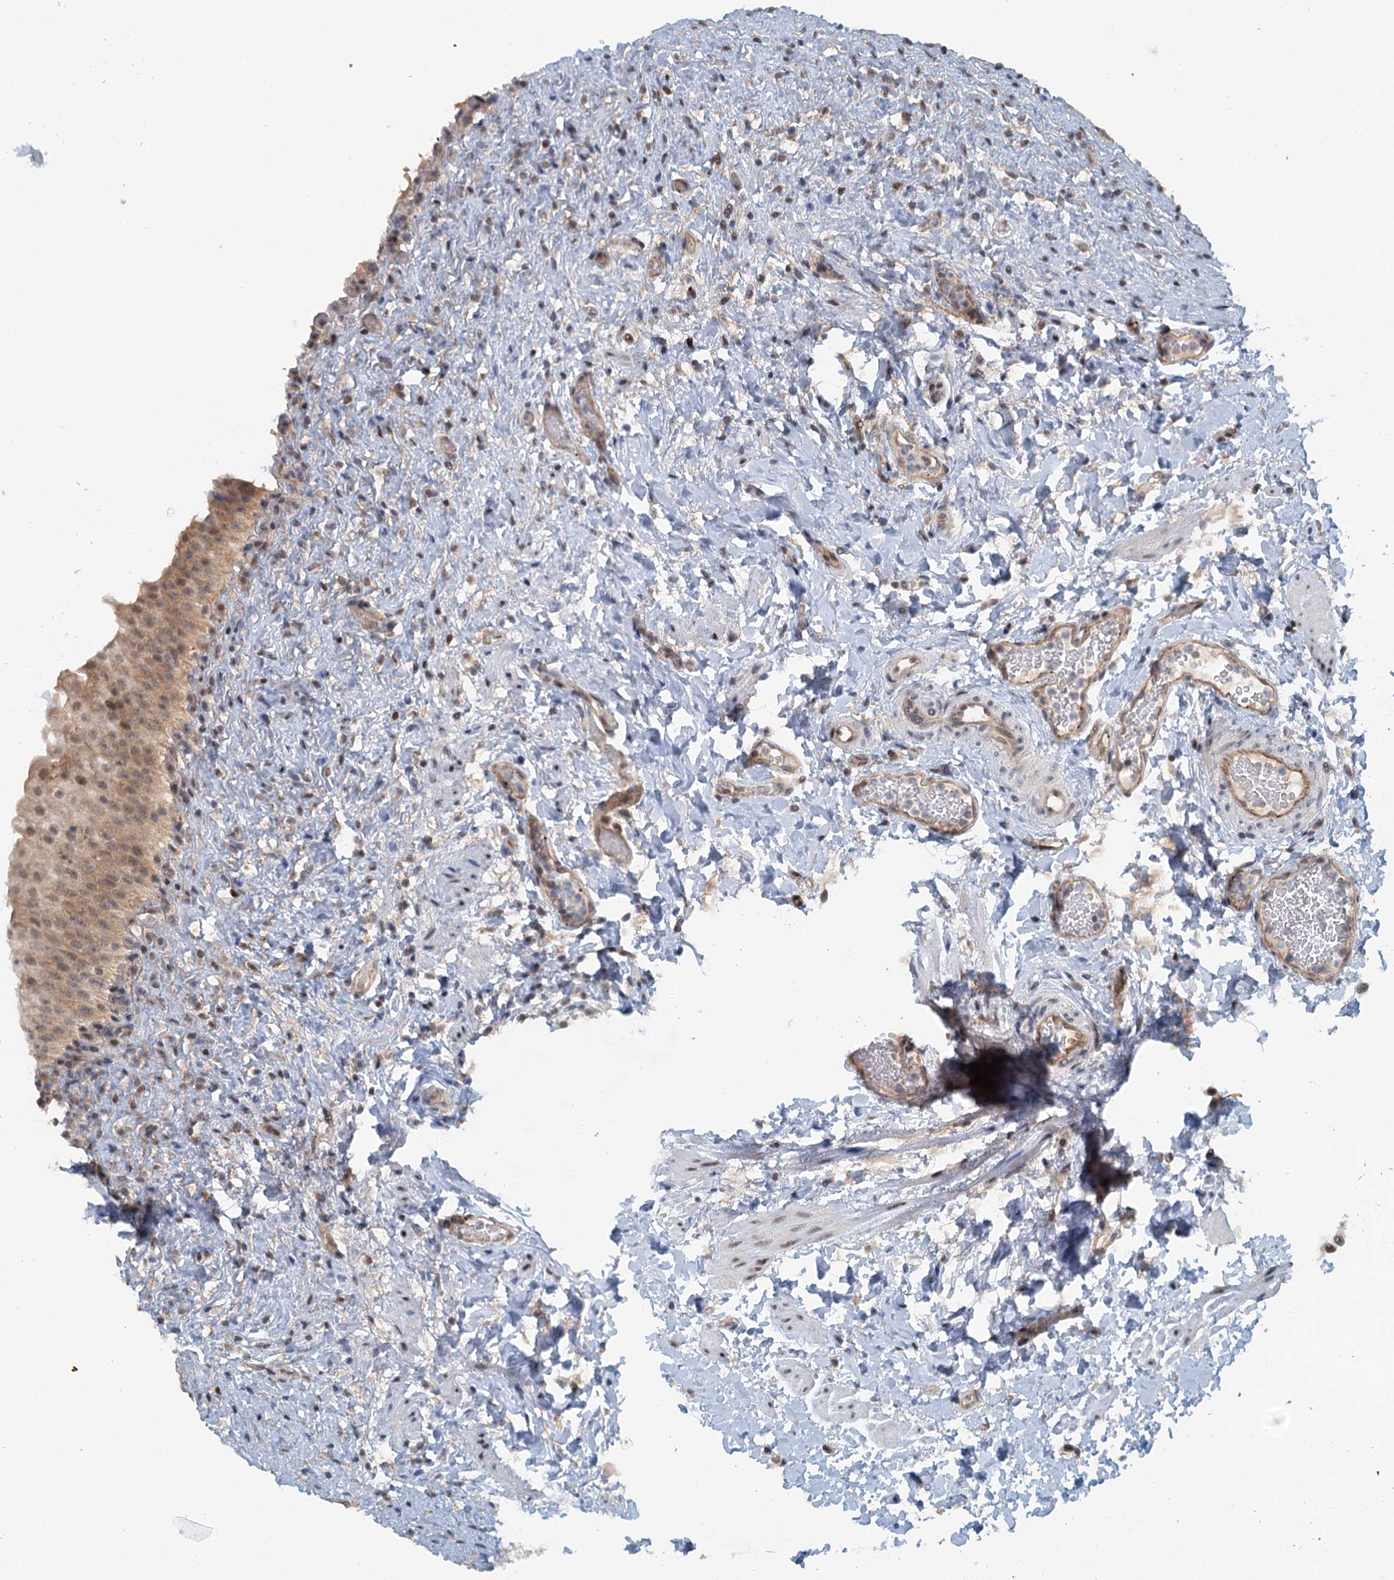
{"staining": {"intensity": "weak", "quantity": ">75%", "location": "cytoplasmic/membranous,nuclear"}, "tissue": "urinary bladder", "cell_type": "Urothelial cells", "image_type": "normal", "snomed": [{"axis": "morphology", "description": "Normal tissue, NOS"}, {"axis": "topography", "description": "Urinary bladder"}], "caption": "Urinary bladder stained with IHC displays weak cytoplasmic/membranous,nuclear staining in about >75% of urothelial cells.", "gene": "TAS2R42", "patient": {"sex": "female", "age": 27}}